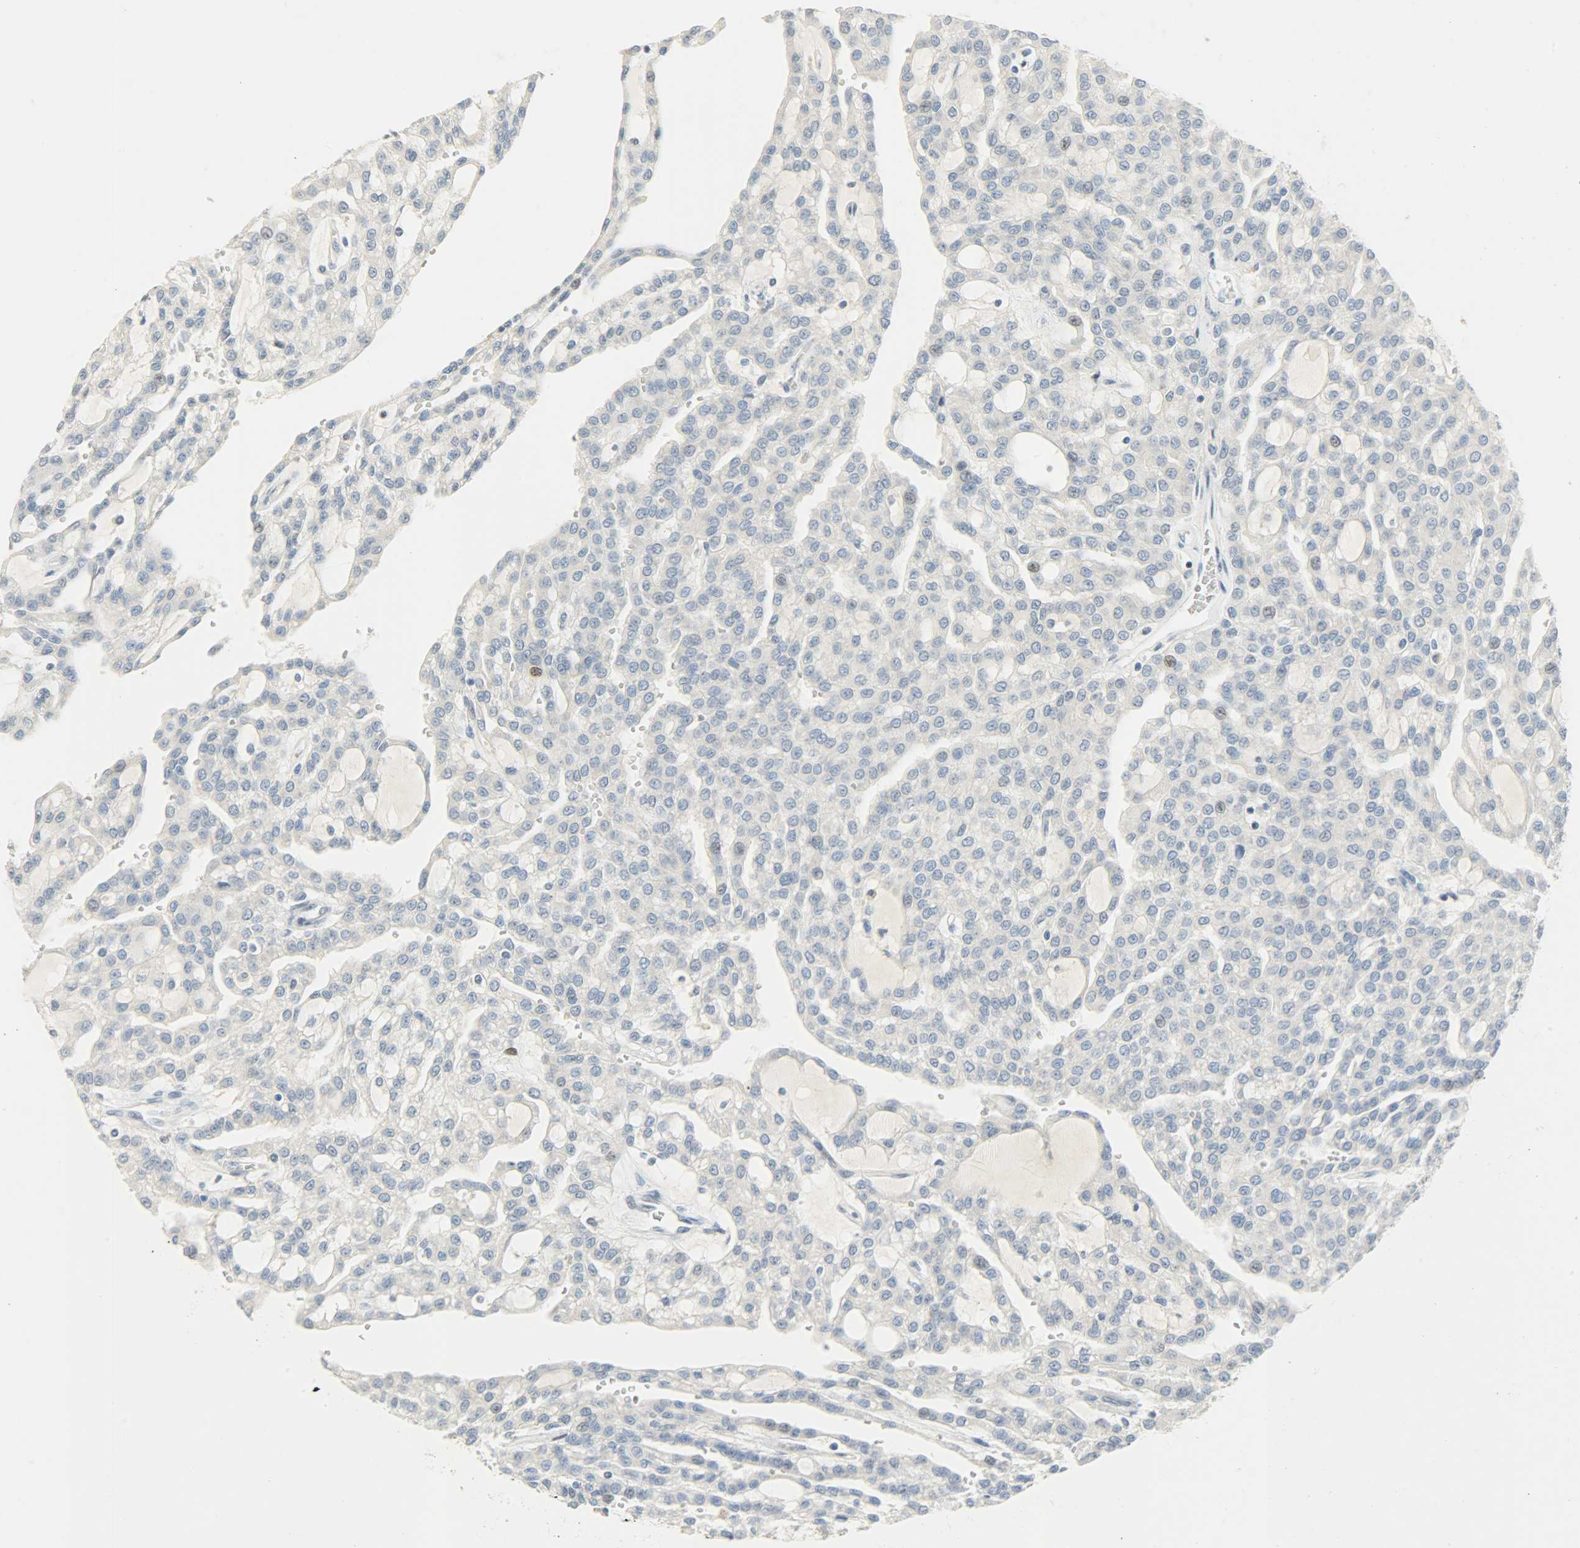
{"staining": {"intensity": "negative", "quantity": "none", "location": "none"}, "tissue": "renal cancer", "cell_type": "Tumor cells", "image_type": "cancer", "snomed": [{"axis": "morphology", "description": "Adenocarcinoma, NOS"}, {"axis": "topography", "description": "Kidney"}], "caption": "Tumor cells show no significant protein positivity in renal adenocarcinoma.", "gene": "JUNB", "patient": {"sex": "male", "age": 63}}